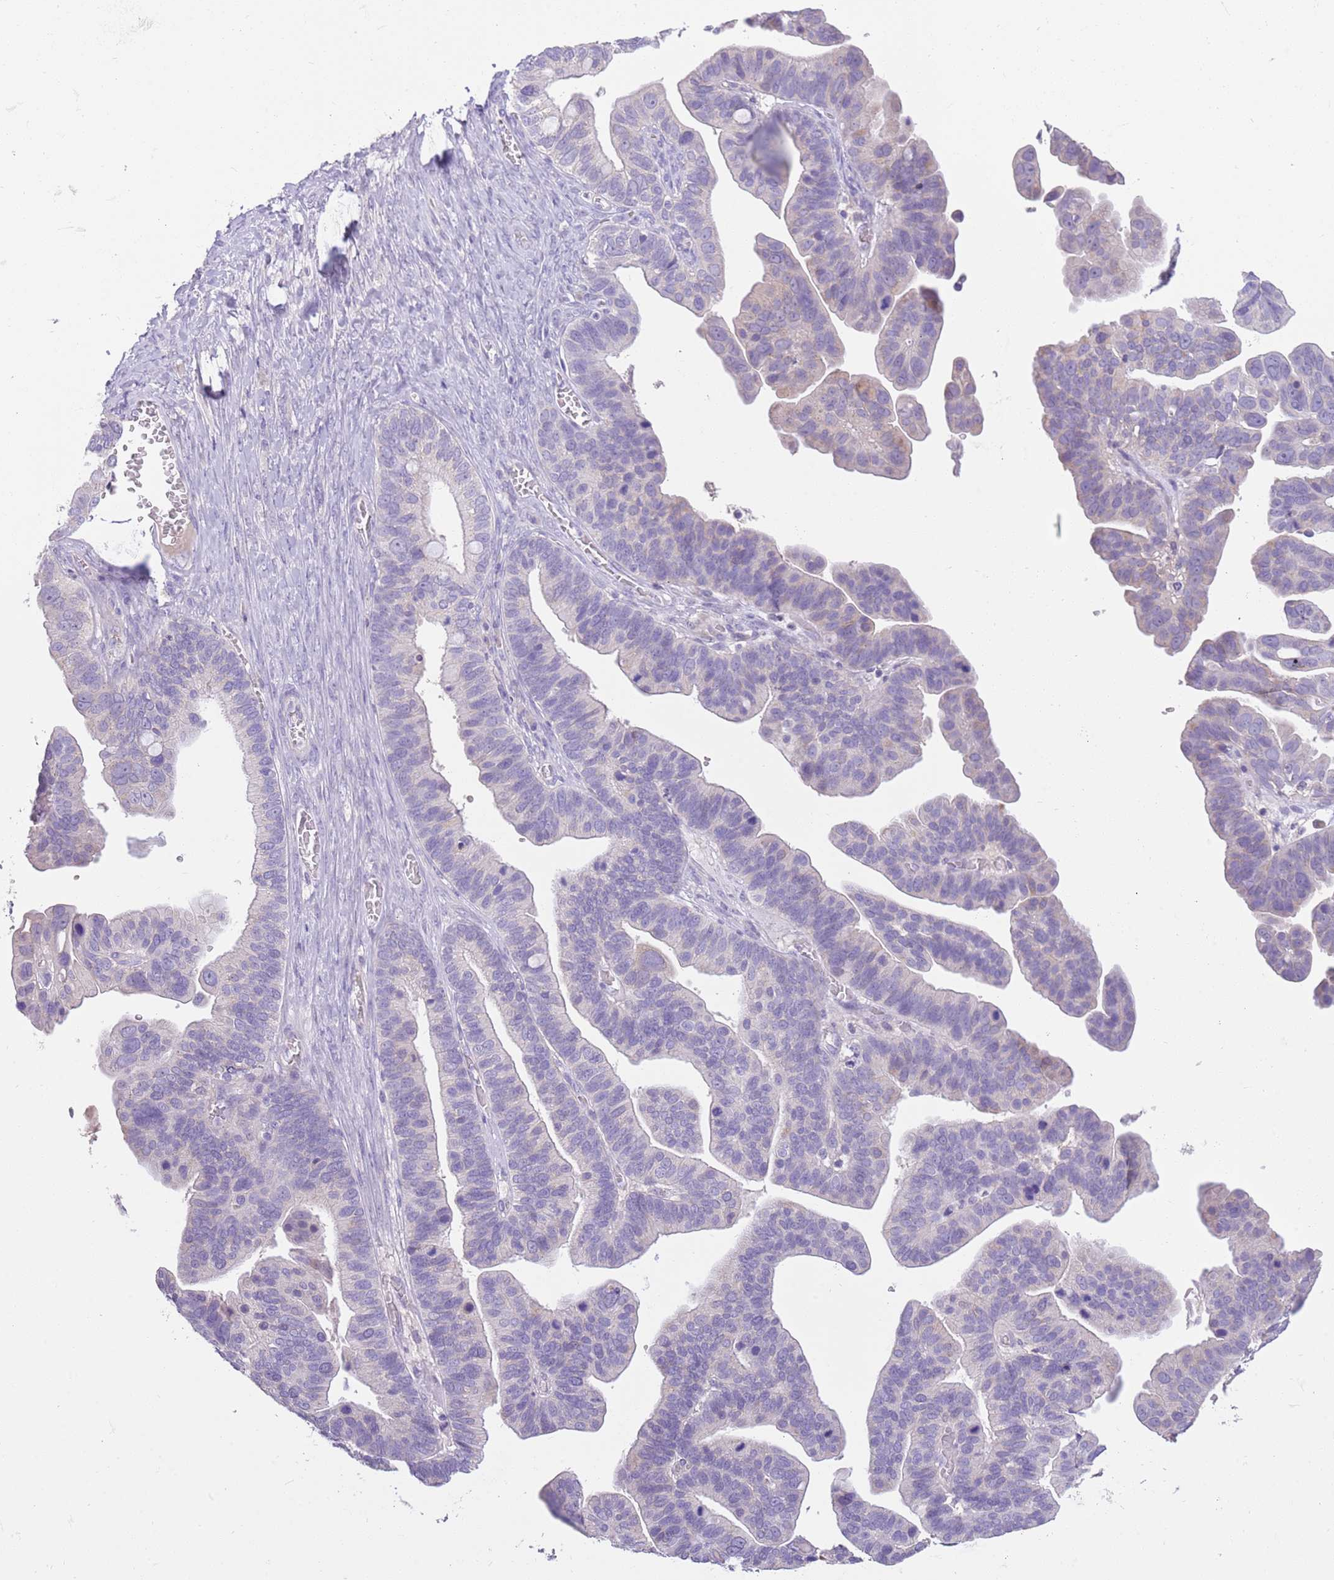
{"staining": {"intensity": "negative", "quantity": "none", "location": "none"}, "tissue": "ovarian cancer", "cell_type": "Tumor cells", "image_type": "cancer", "snomed": [{"axis": "morphology", "description": "Cystadenocarcinoma, serous, NOS"}, {"axis": "topography", "description": "Ovary"}], "caption": "IHC of human ovarian serous cystadenocarcinoma displays no expression in tumor cells.", "gene": "SFTPA1", "patient": {"sex": "female", "age": 56}}